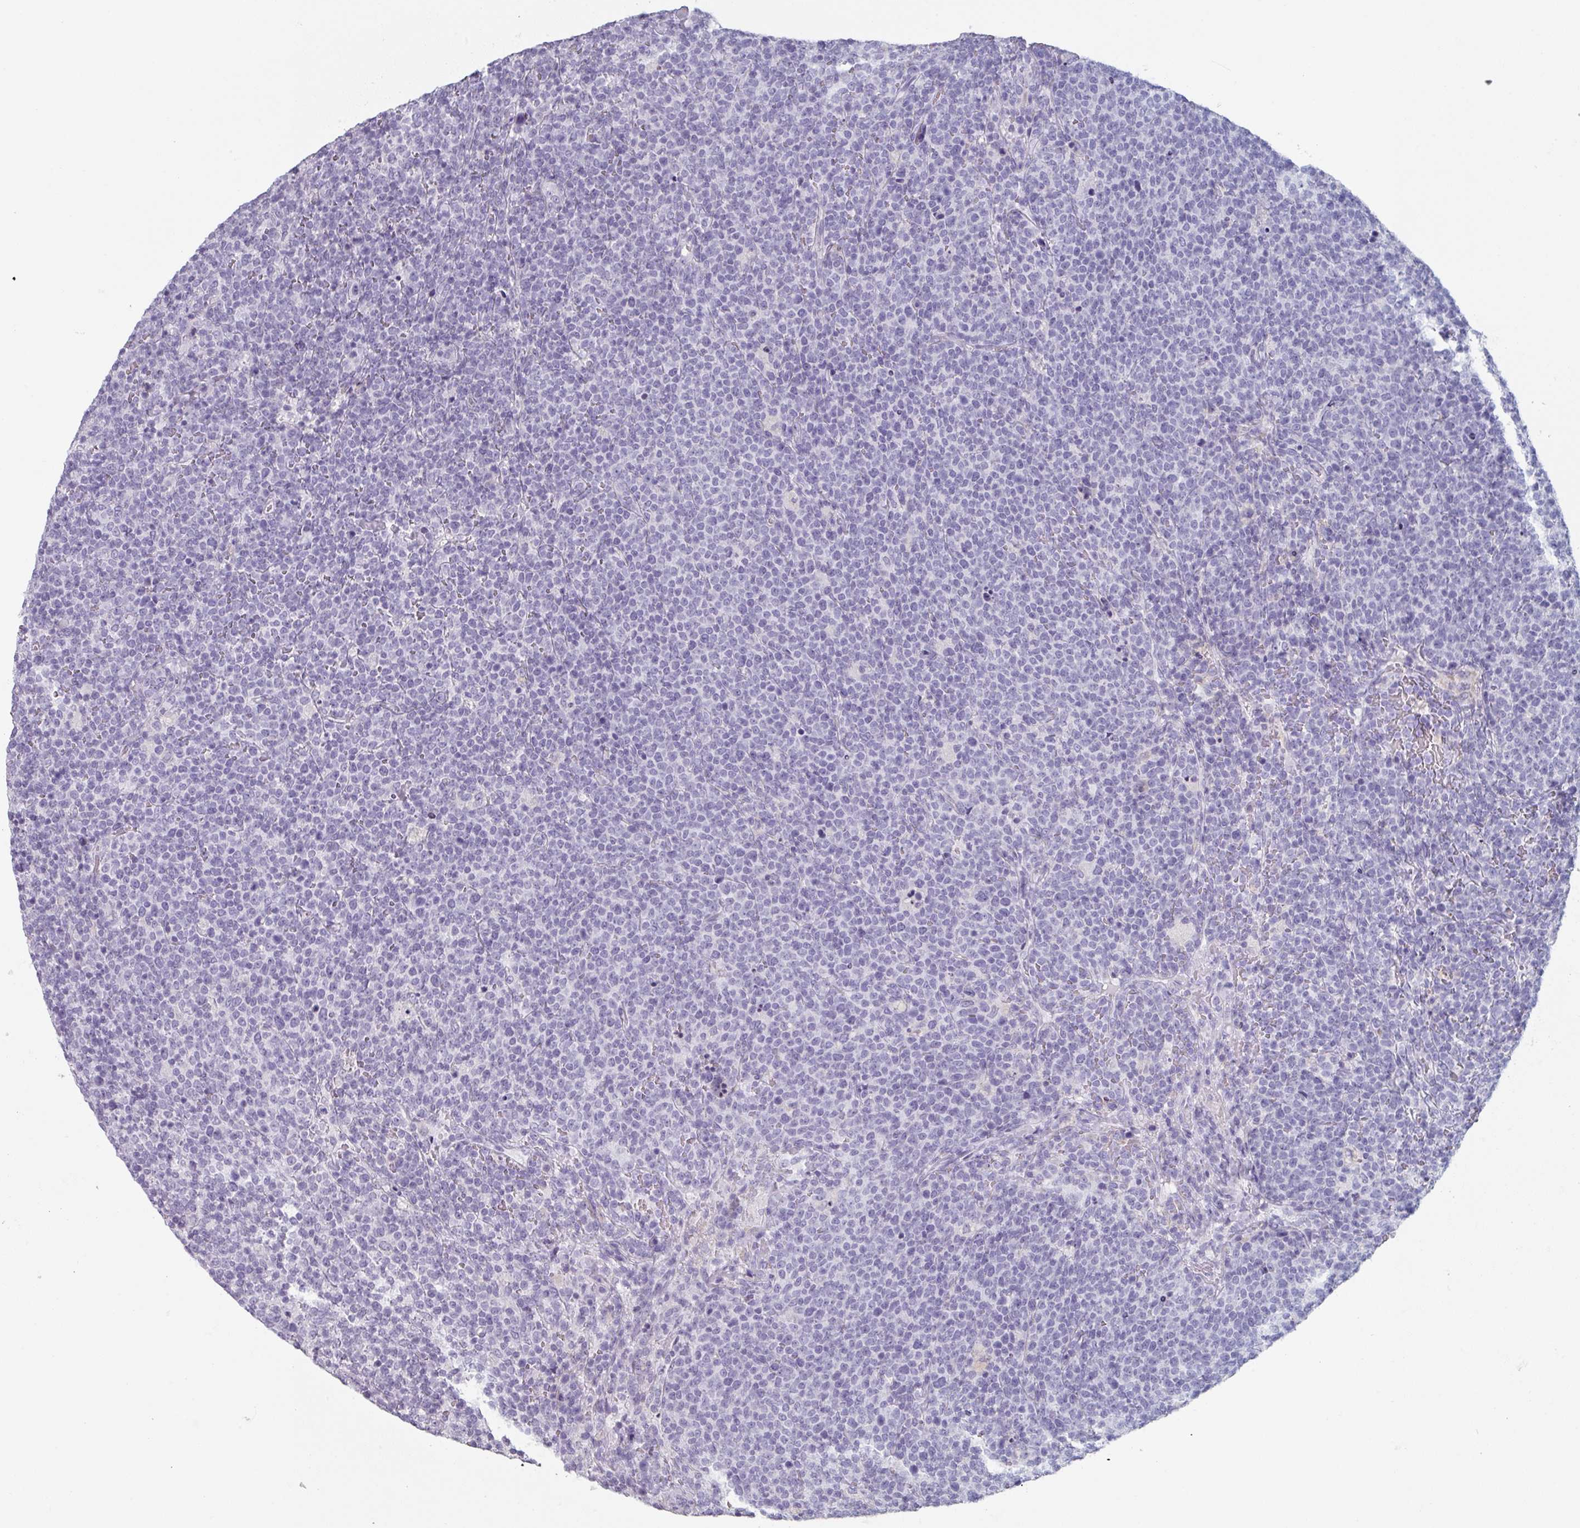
{"staining": {"intensity": "negative", "quantity": "none", "location": "none"}, "tissue": "lymphoma", "cell_type": "Tumor cells", "image_type": "cancer", "snomed": [{"axis": "morphology", "description": "Malignant lymphoma, non-Hodgkin's type, High grade"}, {"axis": "topography", "description": "Lymph node"}], "caption": "Immunohistochemistry (IHC) photomicrograph of neoplastic tissue: human lymphoma stained with DAB reveals no significant protein positivity in tumor cells. (IHC, brightfield microscopy, high magnification).", "gene": "SLC35G2", "patient": {"sex": "male", "age": 61}}